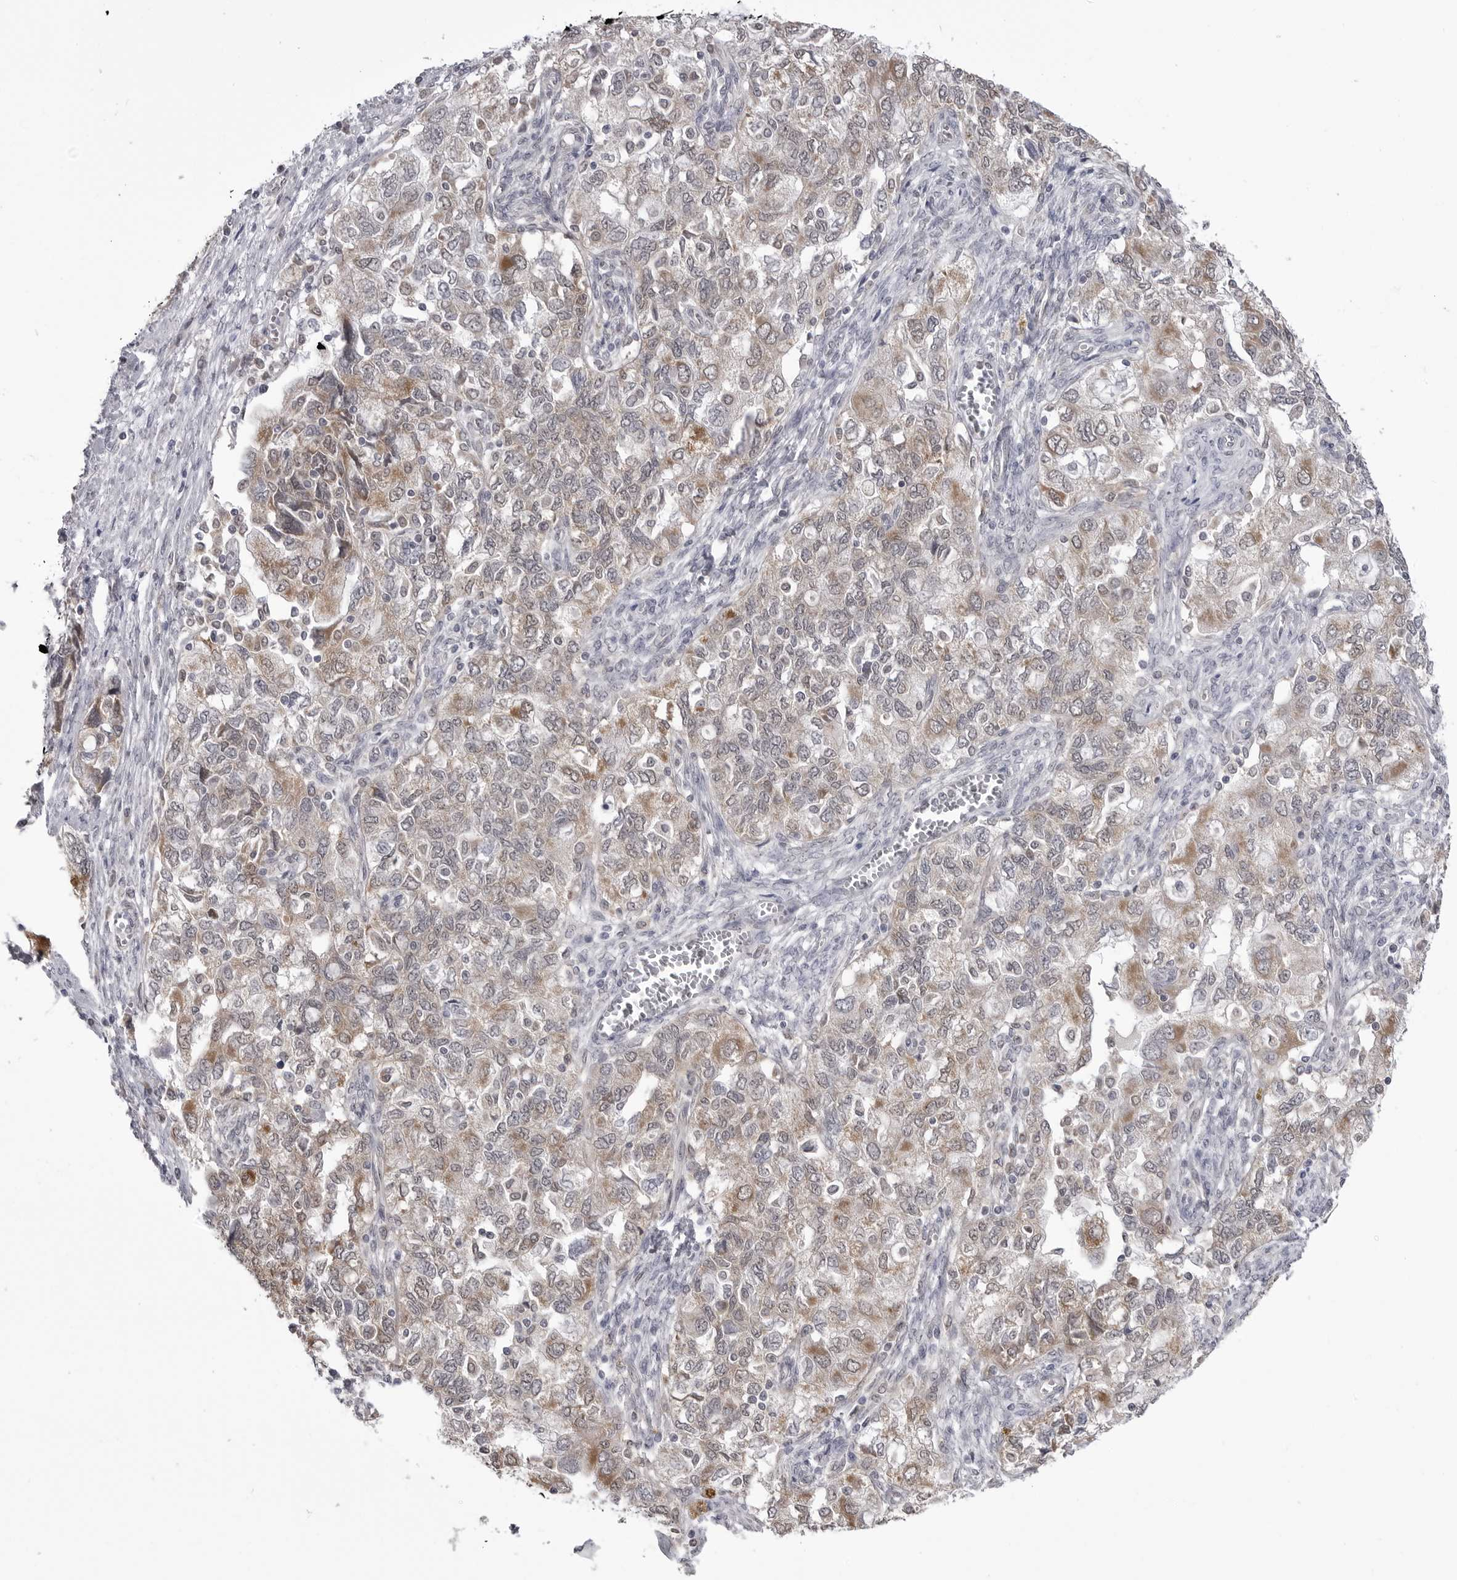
{"staining": {"intensity": "moderate", "quantity": ">75%", "location": "cytoplasmic/membranous"}, "tissue": "ovarian cancer", "cell_type": "Tumor cells", "image_type": "cancer", "snomed": [{"axis": "morphology", "description": "Carcinoma, NOS"}, {"axis": "morphology", "description": "Cystadenocarcinoma, serous, NOS"}, {"axis": "topography", "description": "Ovary"}], "caption": "Immunohistochemical staining of ovarian cancer exhibits moderate cytoplasmic/membranous protein positivity in approximately >75% of tumor cells.", "gene": "FH", "patient": {"sex": "female", "age": 69}}